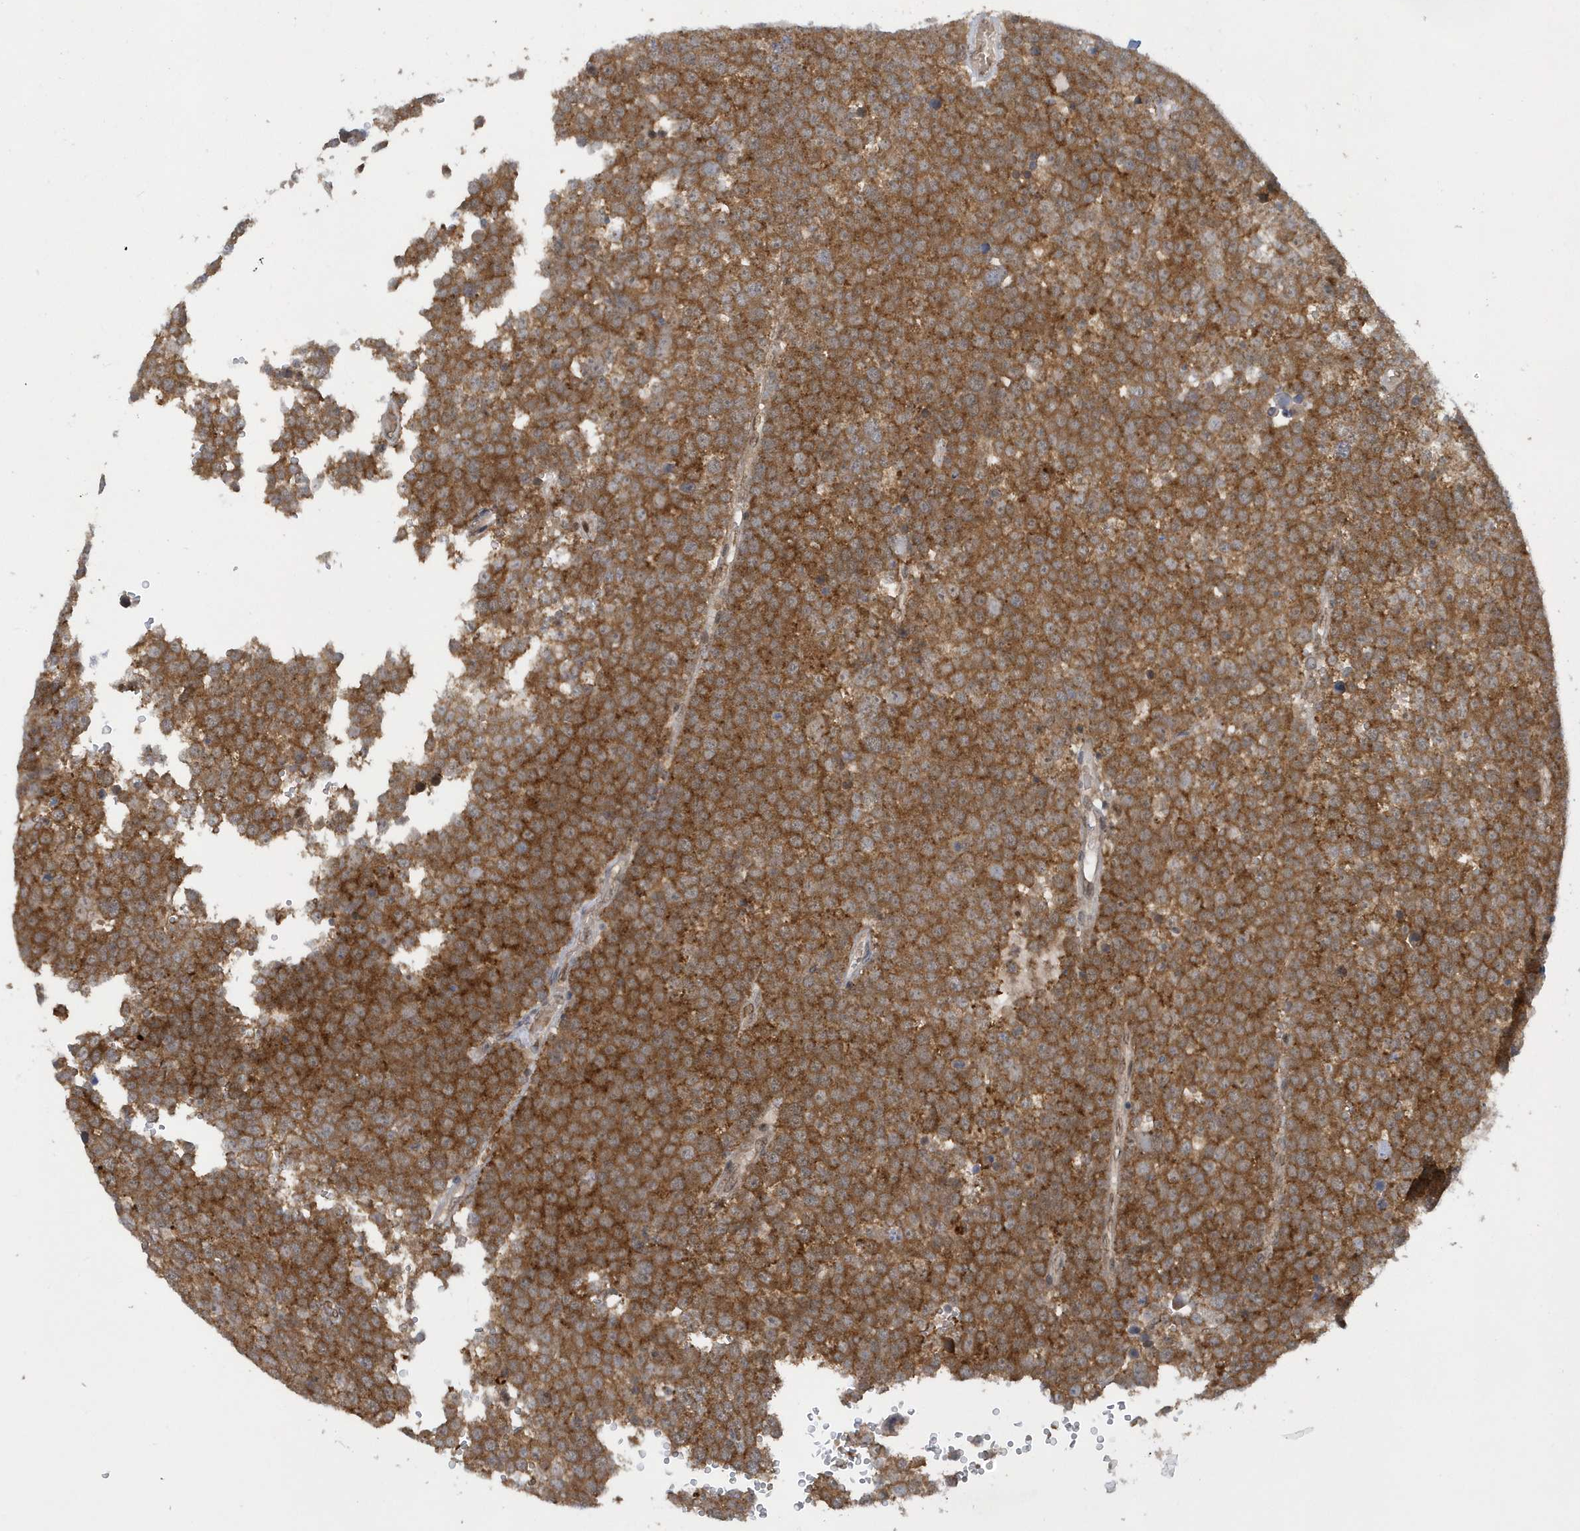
{"staining": {"intensity": "strong", "quantity": ">75%", "location": "cytoplasmic/membranous"}, "tissue": "testis cancer", "cell_type": "Tumor cells", "image_type": "cancer", "snomed": [{"axis": "morphology", "description": "Seminoma, NOS"}, {"axis": "topography", "description": "Testis"}], "caption": "IHC photomicrograph of neoplastic tissue: human testis cancer stained using immunohistochemistry demonstrates high levels of strong protein expression localized specifically in the cytoplasmic/membranous of tumor cells, appearing as a cytoplasmic/membranous brown color.", "gene": "ATG4A", "patient": {"sex": "male", "age": 71}}